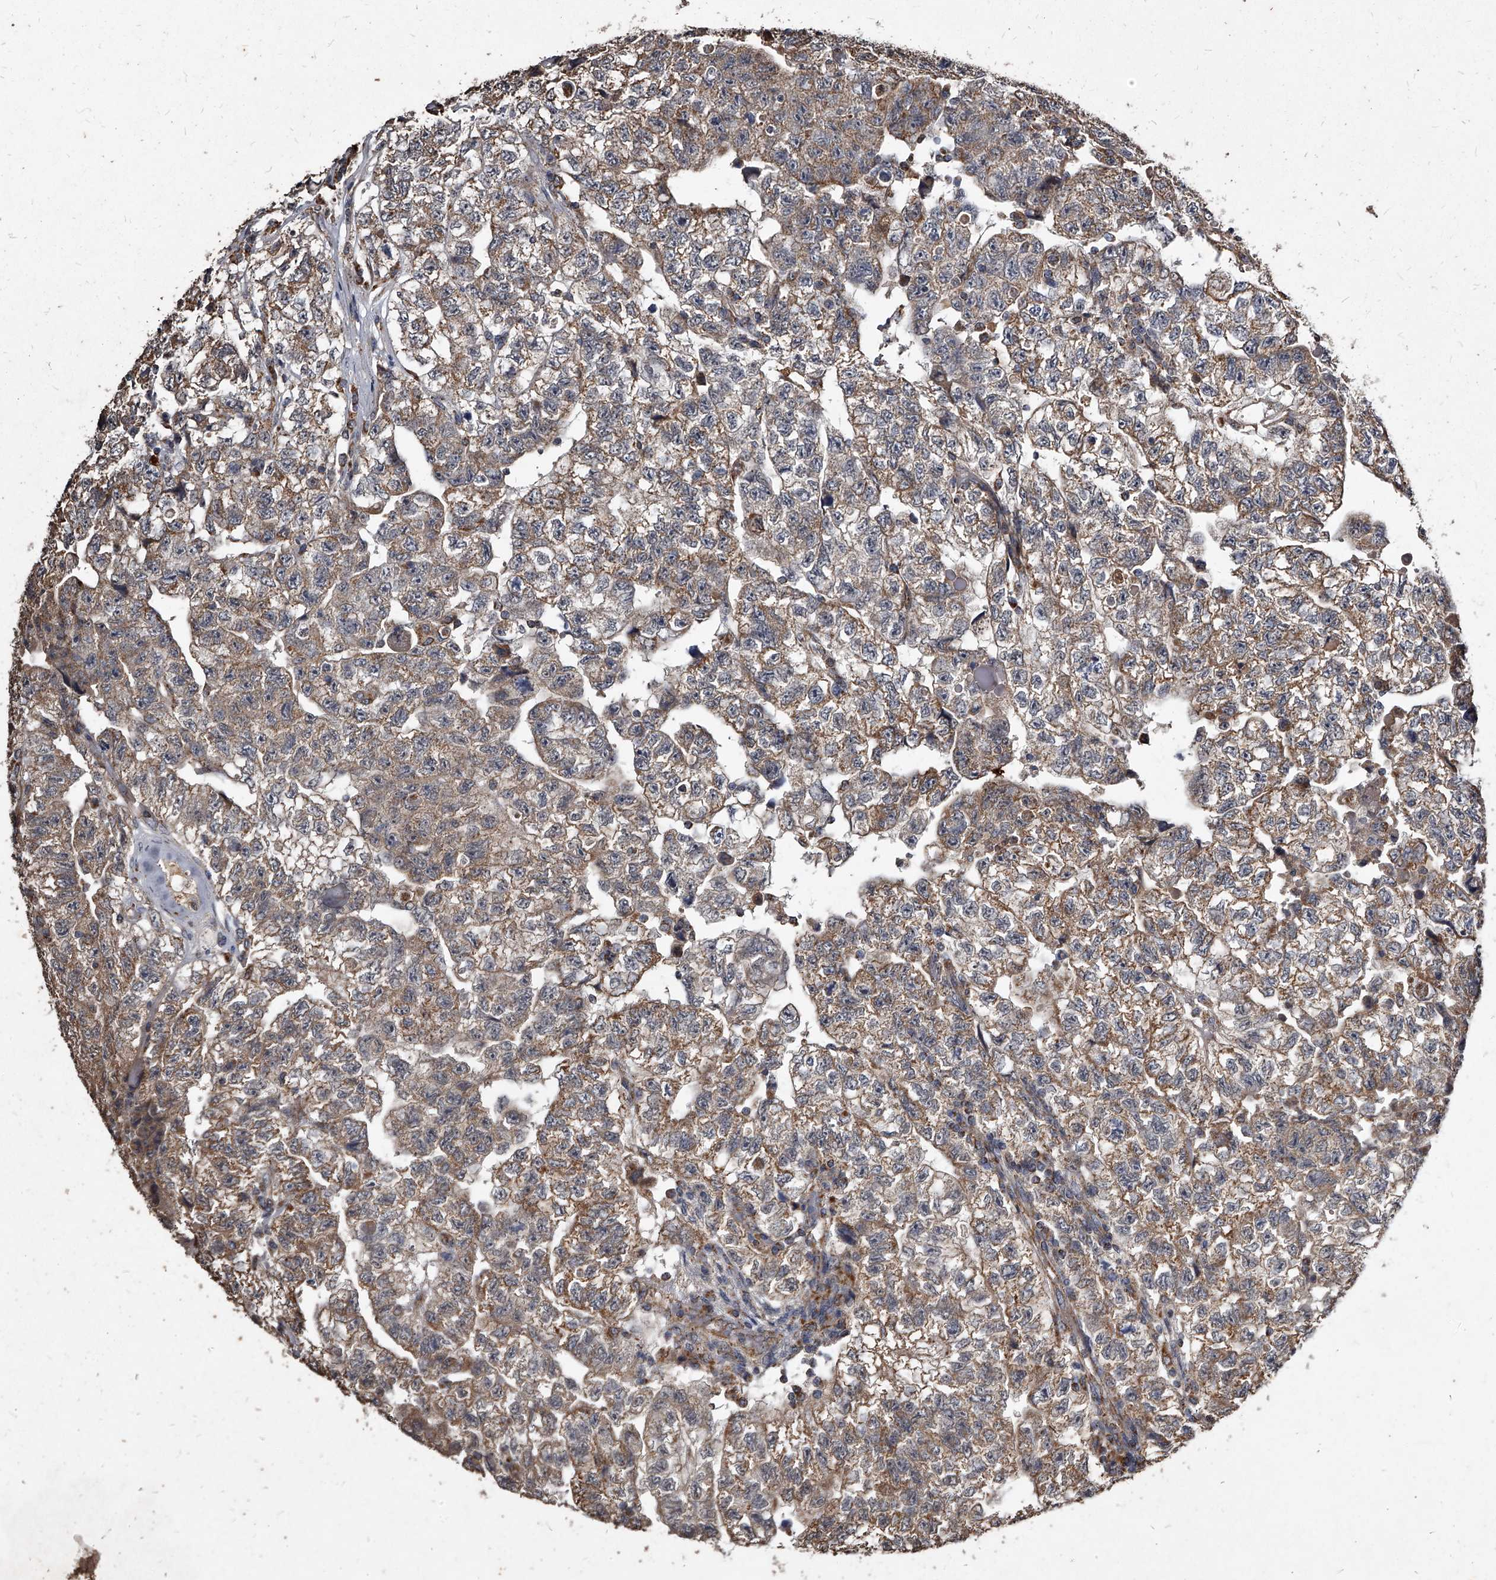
{"staining": {"intensity": "weak", "quantity": ">75%", "location": "cytoplasmic/membranous"}, "tissue": "testis cancer", "cell_type": "Tumor cells", "image_type": "cancer", "snomed": [{"axis": "morphology", "description": "Carcinoma, Embryonal, NOS"}, {"axis": "topography", "description": "Testis"}], "caption": "Immunohistochemistry photomicrograph of testis cancer stained for a protein (brown), which displays low levels of weak cytoplasmic/membranous positivity in about >75% of tumor cells.", "gene": "GPR183", "patient": {"sex": "male", "age": 36}}